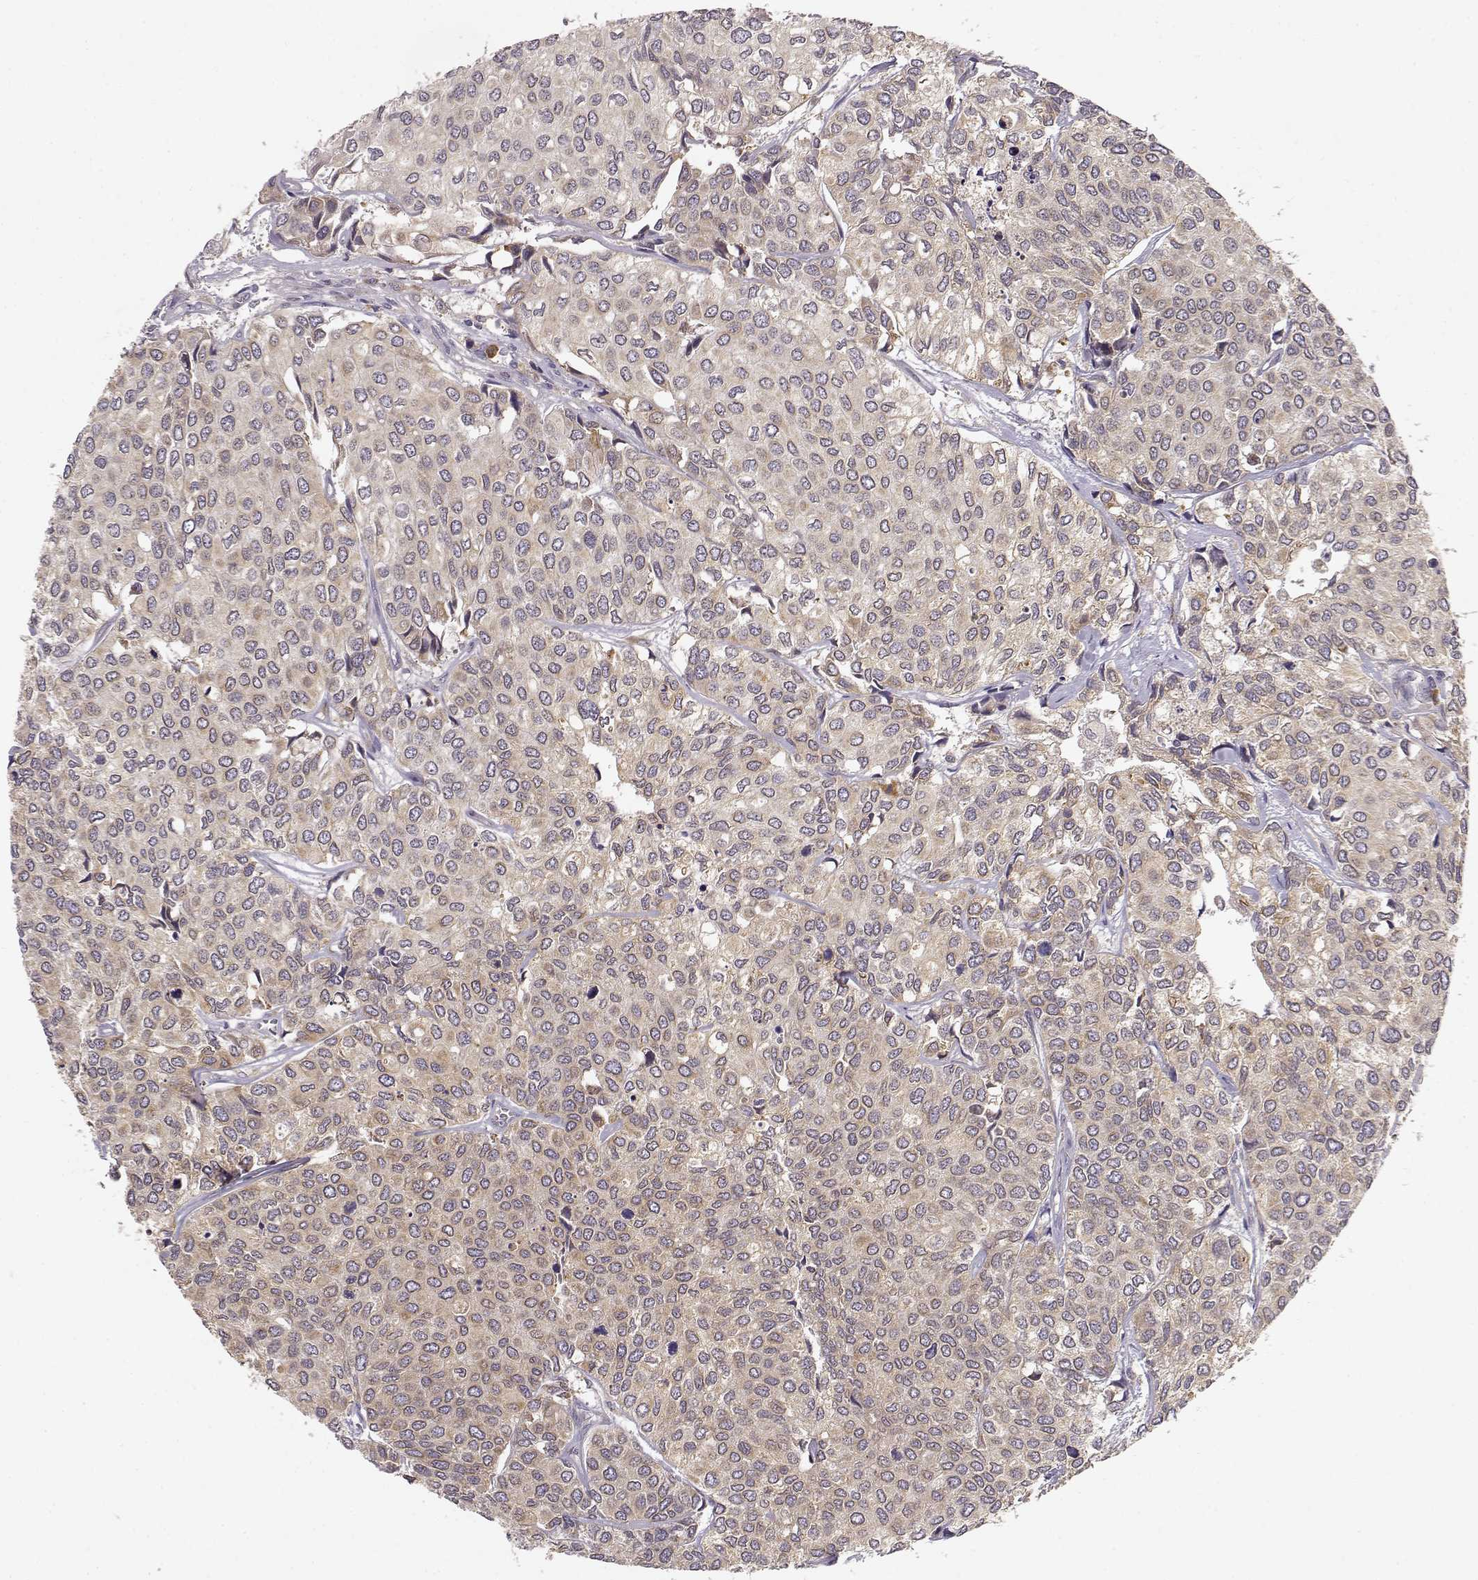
{"staining": {"intensity": "weak", "quantity": ">75%", "location": "cytoplasmic/membranous"}, "tissue": "urothelial cancer", "cell_type": "Tumor cells", "image_type": "cancer", "snomed": [{"axis": "morphology", "description": "Urothelial carcinoma, High grade"}, {"axis": "topography", "description": "Urinary bladder"}], "caption": "Weak cytoplasmic/membranous staining is seen in about >75% of tumor cells in urothelial cancer. The staining was performed using DAB (3,3'-diaminobenzidine), with brown indicating positive protein expression. Nuclei are stained blue with hematoxylin.", "gene": "ERGIC2", "patient": {"sex": "male", "age": 73}}